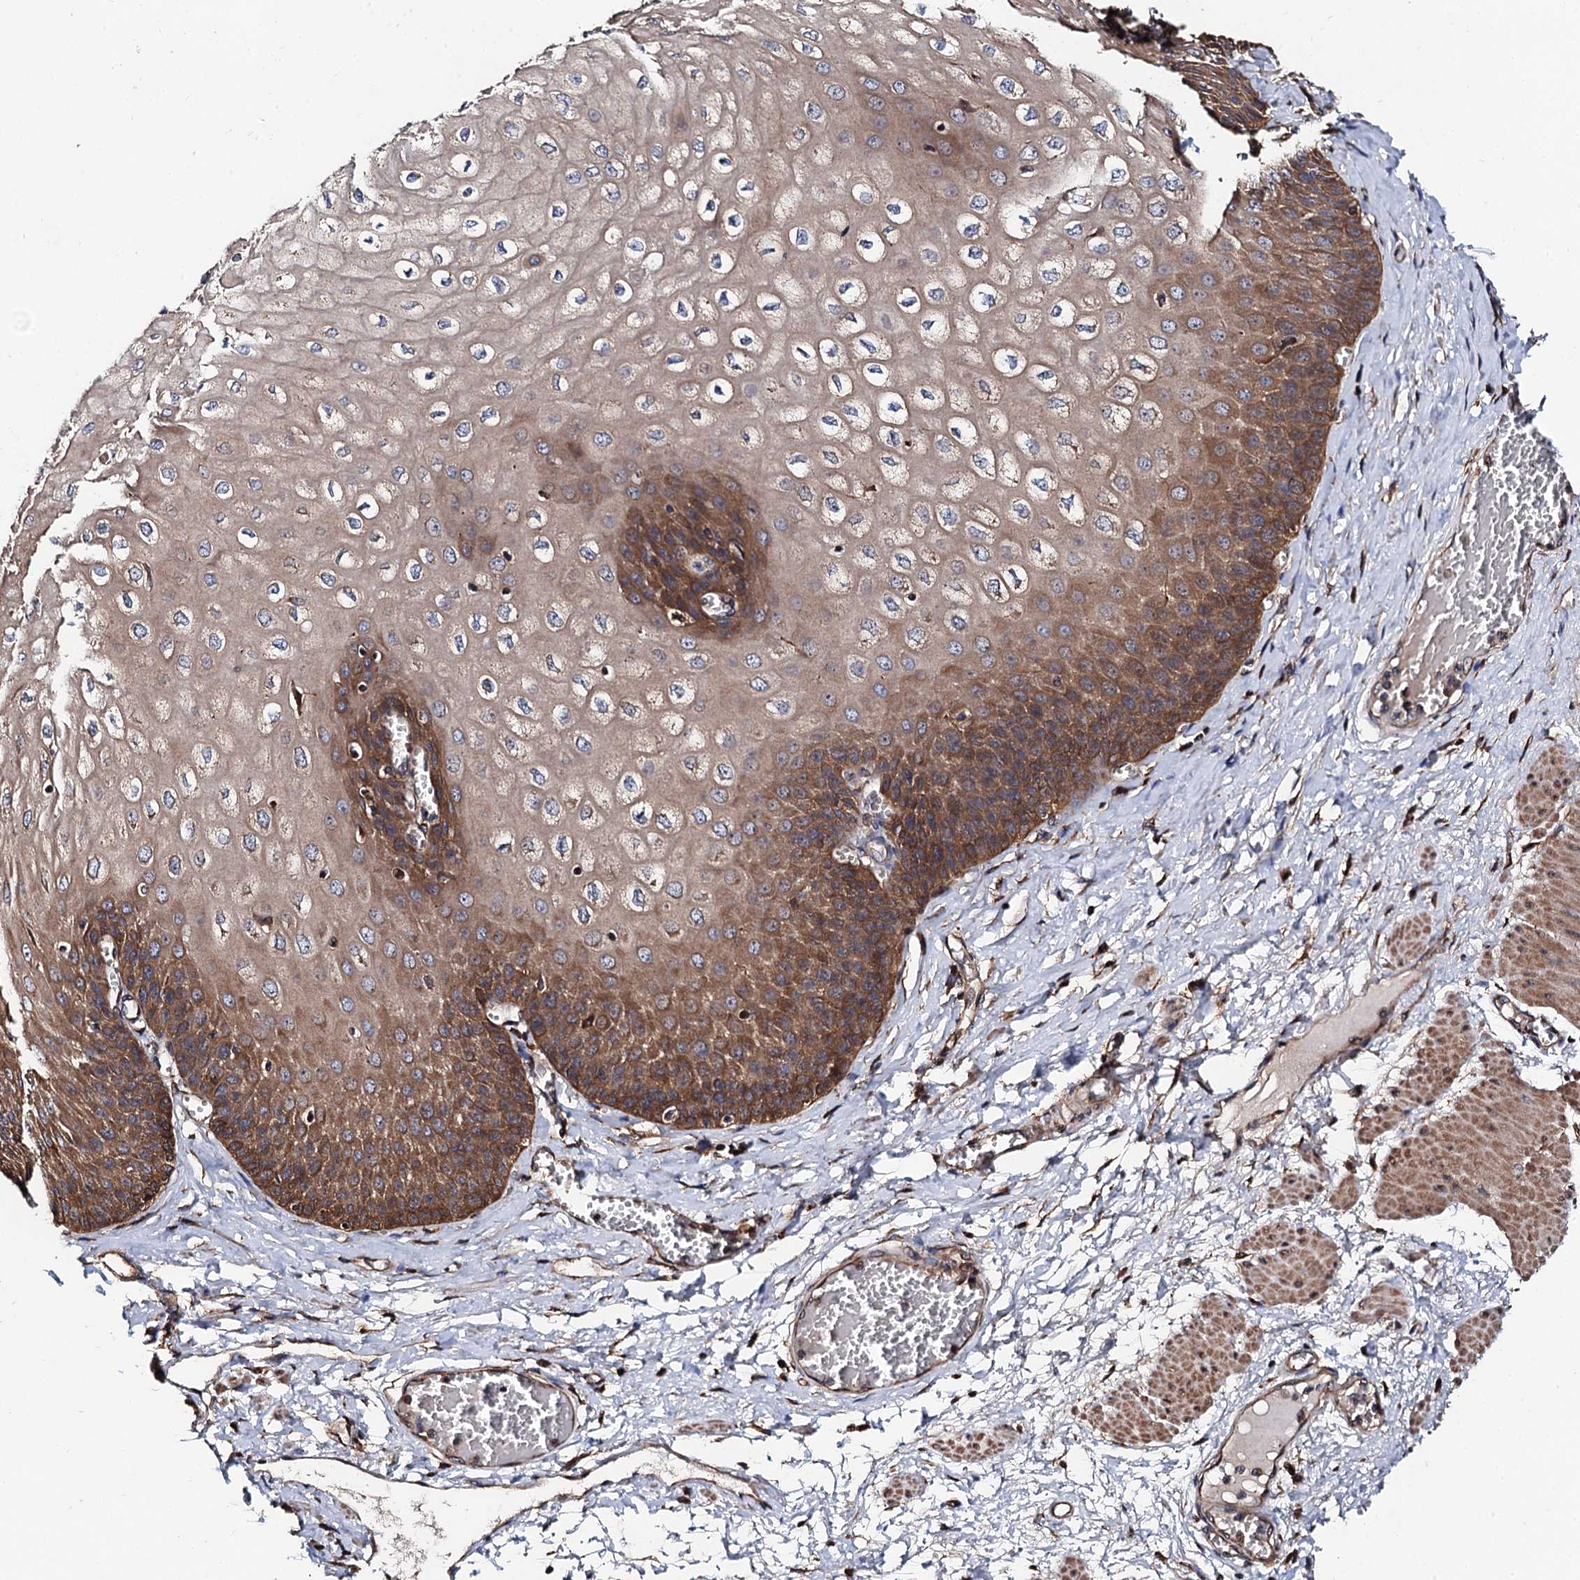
{"staining": {"intensity": "moderate", "quantity": "25%-75%", "location": "cytoplasmic/membranous"}, "tissue": "esophagus", "cell_type": "Squamous epithelial cells", "image_type": "normal", "snomed": [{"axis": "morphology", "description": "Normal tissue, NOS"}, {"axis": "topography", "description": "Esophagus"}], "caption": "Brown immunohistochemical staining in unremarkable human esophagus exhibits moderate cytoplasmic/membranous staining in about 25%-75% of squamous epithelial cells. The protein is shown in brown color, while the nuclei are stained blue.", "gene": "CKAP5", "patient": {"sex": "male", "age": 60}}